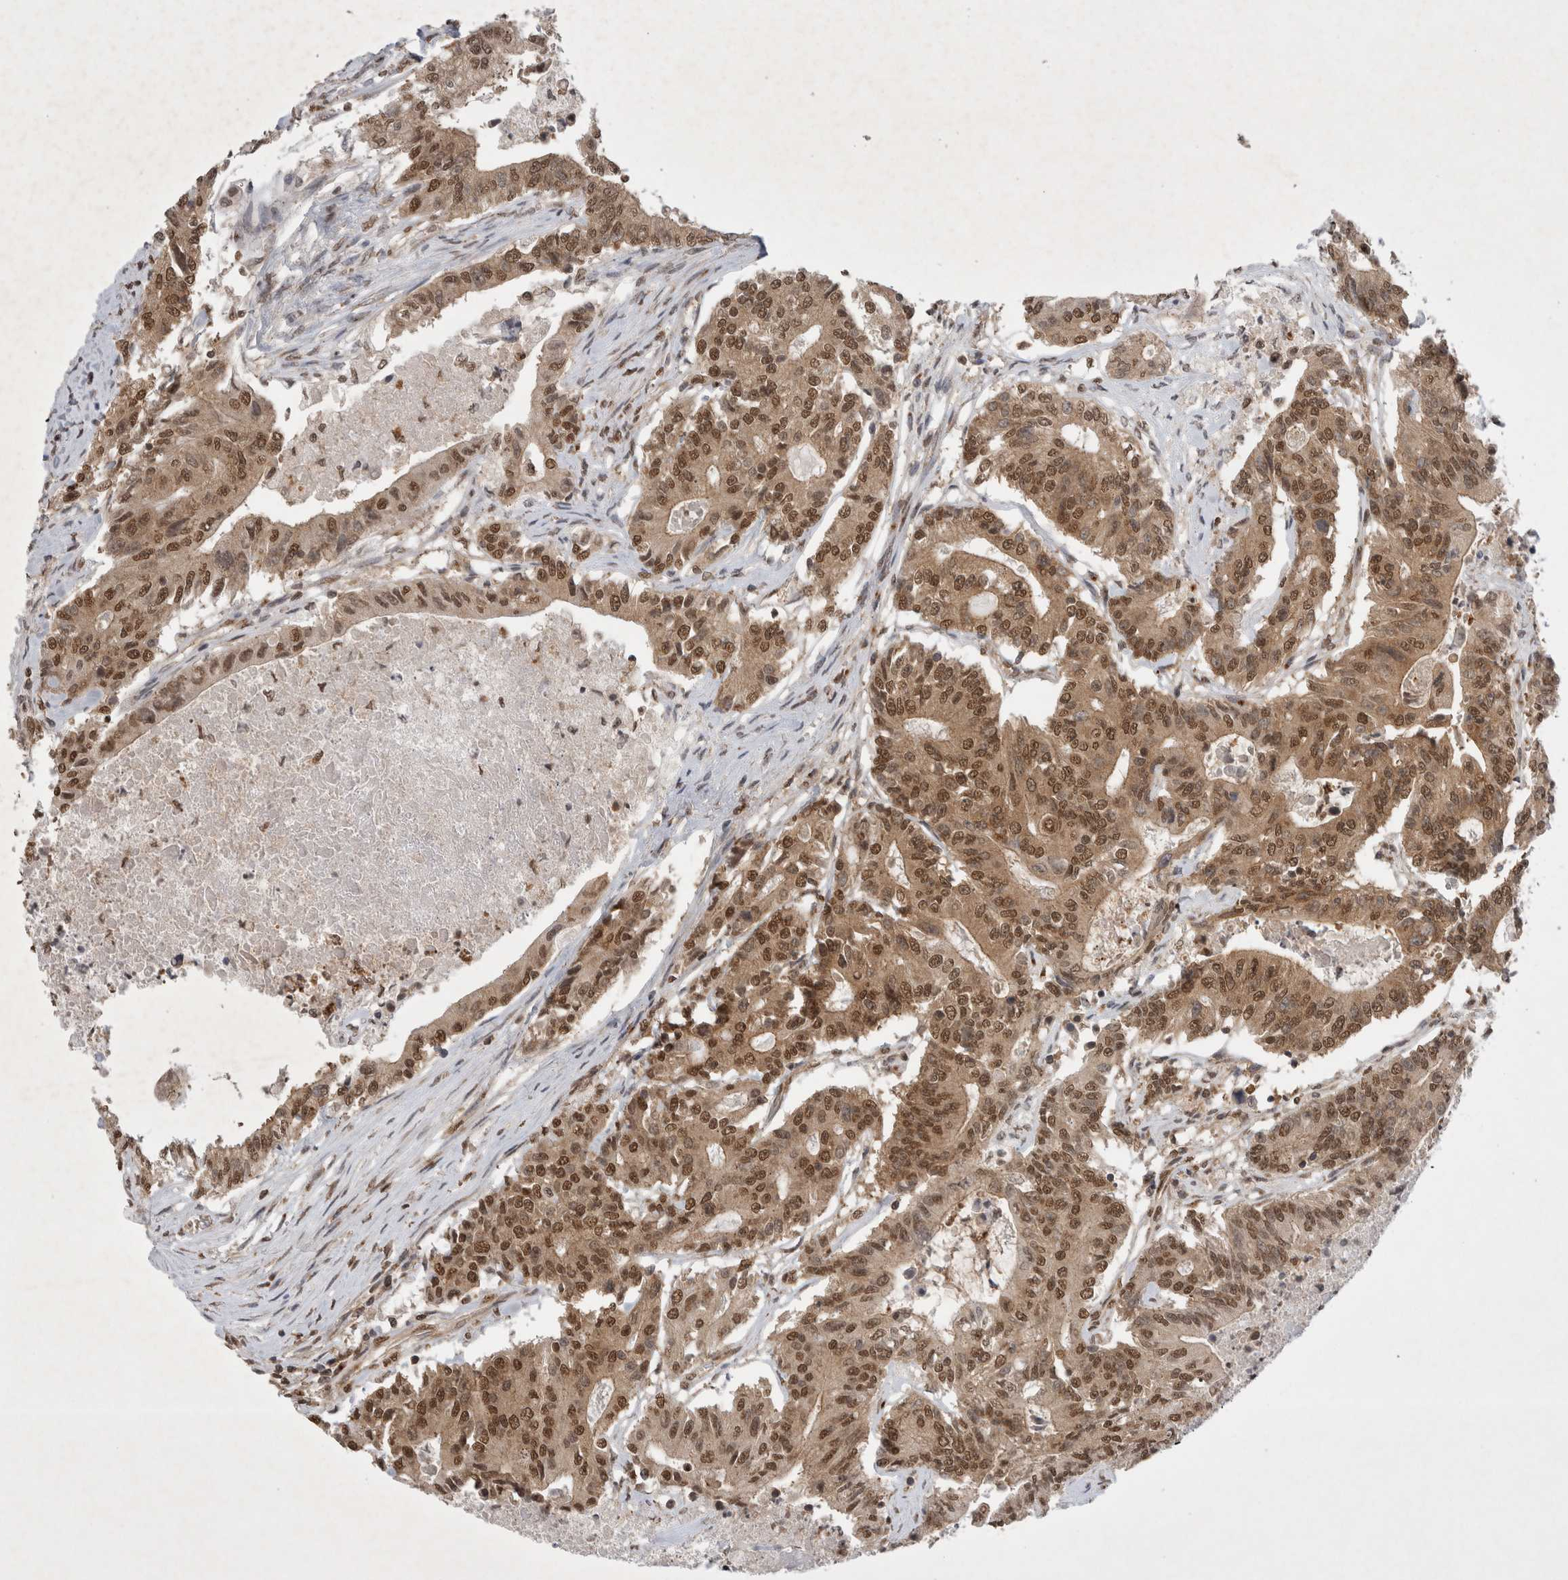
{"staining": {"intensity": "moderate", "quantity": ">75%", "location": "cytoplasmic/membranous,nuclear"}, "tissue": "colorectal cancer", "cell_type": "Tumor cells", "image_type": "cancer", "snomed": [{"axis": "morphology", "description": "Adenocarcinoma, NOS"}, {"axis": "topography", "description": "Colon"}], "caption": "Colorectal adenocarcinoma stained with IHC reveals moderate cytoplasmic/membranous and nuclear expression in approximately >75% of tumor cells.", "gene": "WIPF2", "patient": {"sex": "female", "age": 77}}